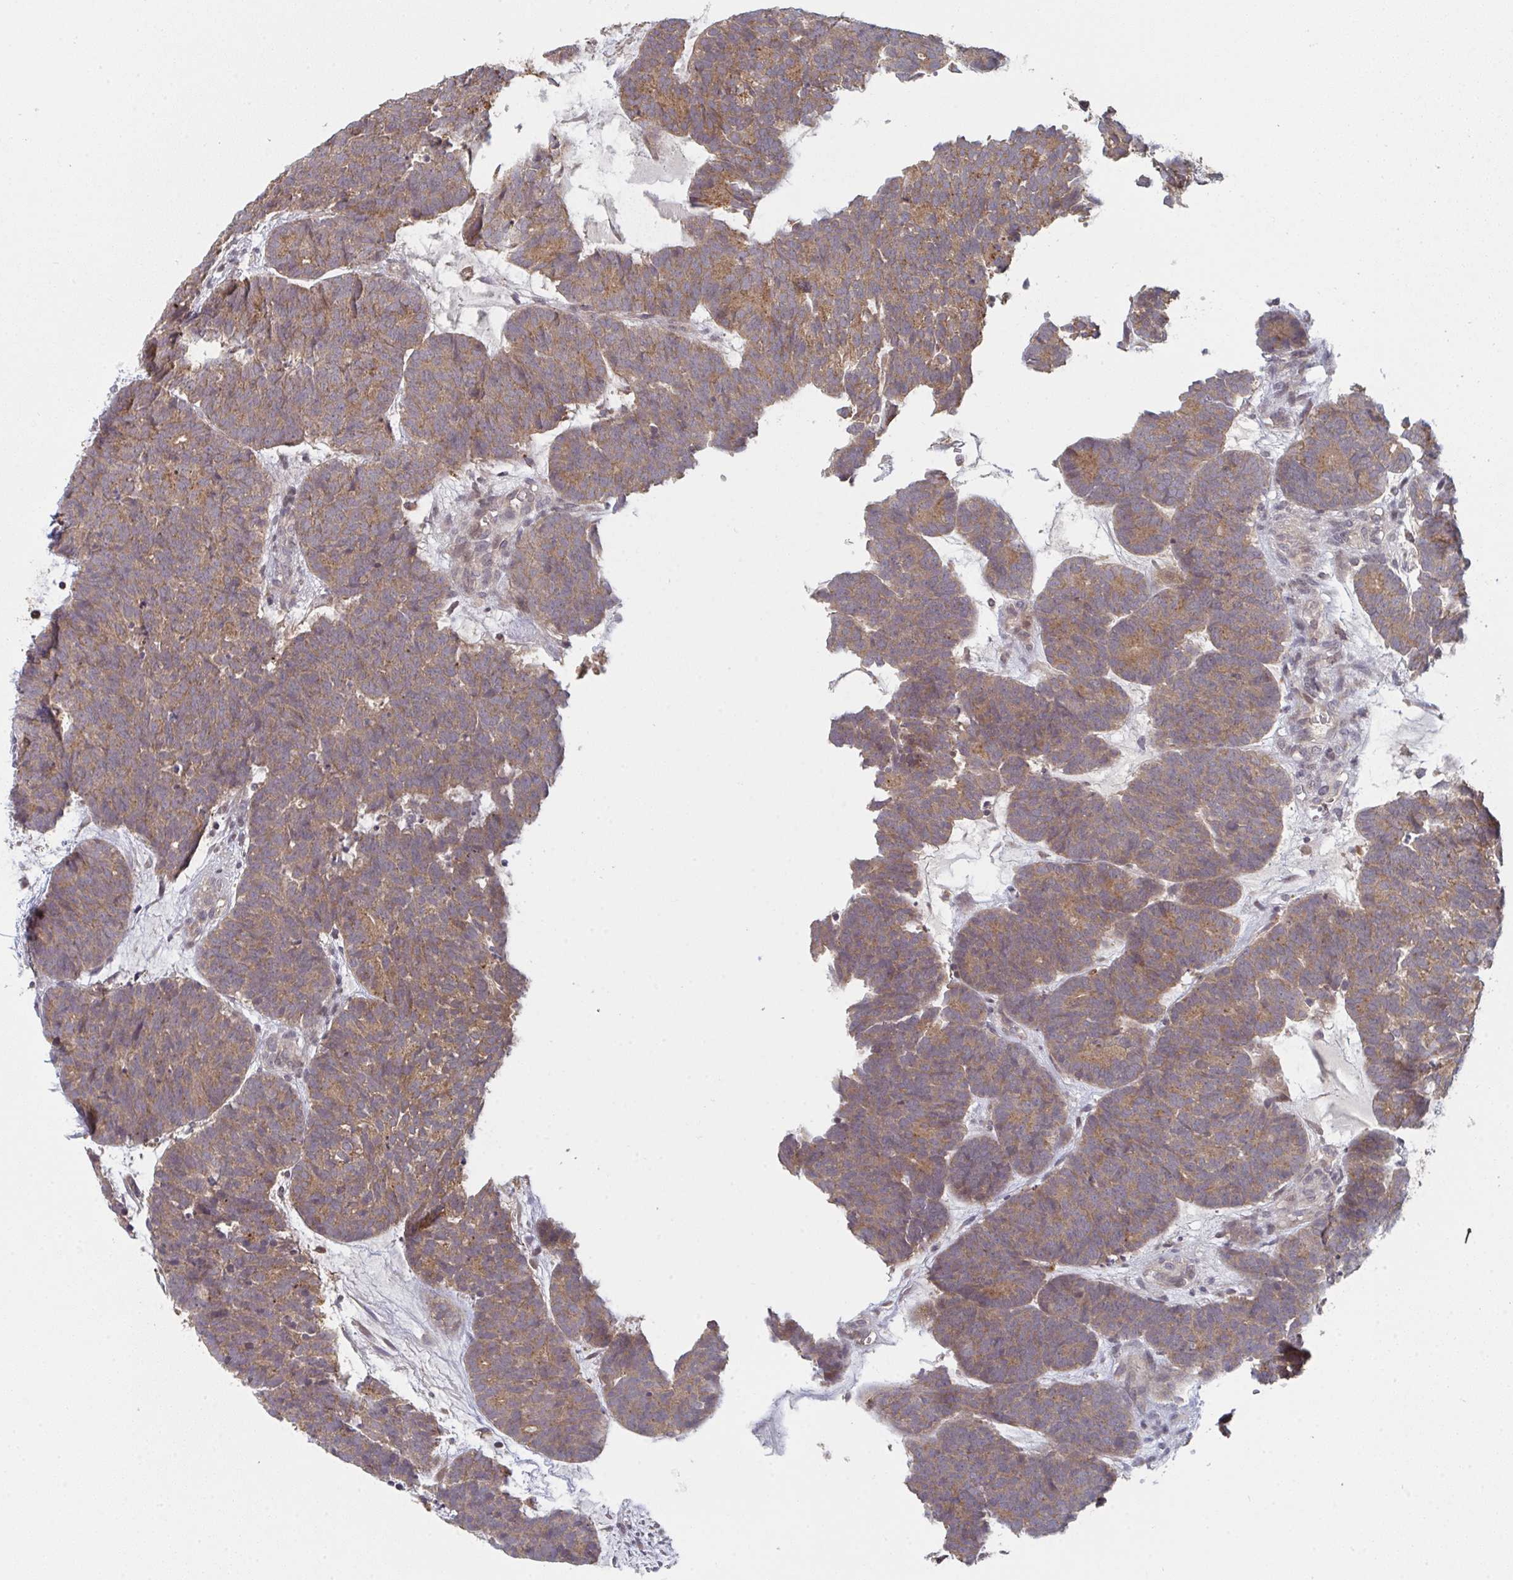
{"staining": {"intensity": "moderate", "quantity": ">75%", "location": "cytoplasmic/membranous"}, "tissue": "head and neck cancer", "cell_type": "Tumor cells", "image_type": "cancer", "snomed": [{"axis": "morphology", "description": "Adenocarcinoma, NOS"}, {"axis": "topography", "description": "Head-Neck"}], "caption": "This is an image of immunohistochemistry (IHC) staining of head and neck cancer, which shows moderate staining in the cytoplasmic/membranous of tumor cells.", "gene": "DCST1", "patient": {"sex": "female", "age": 81}}